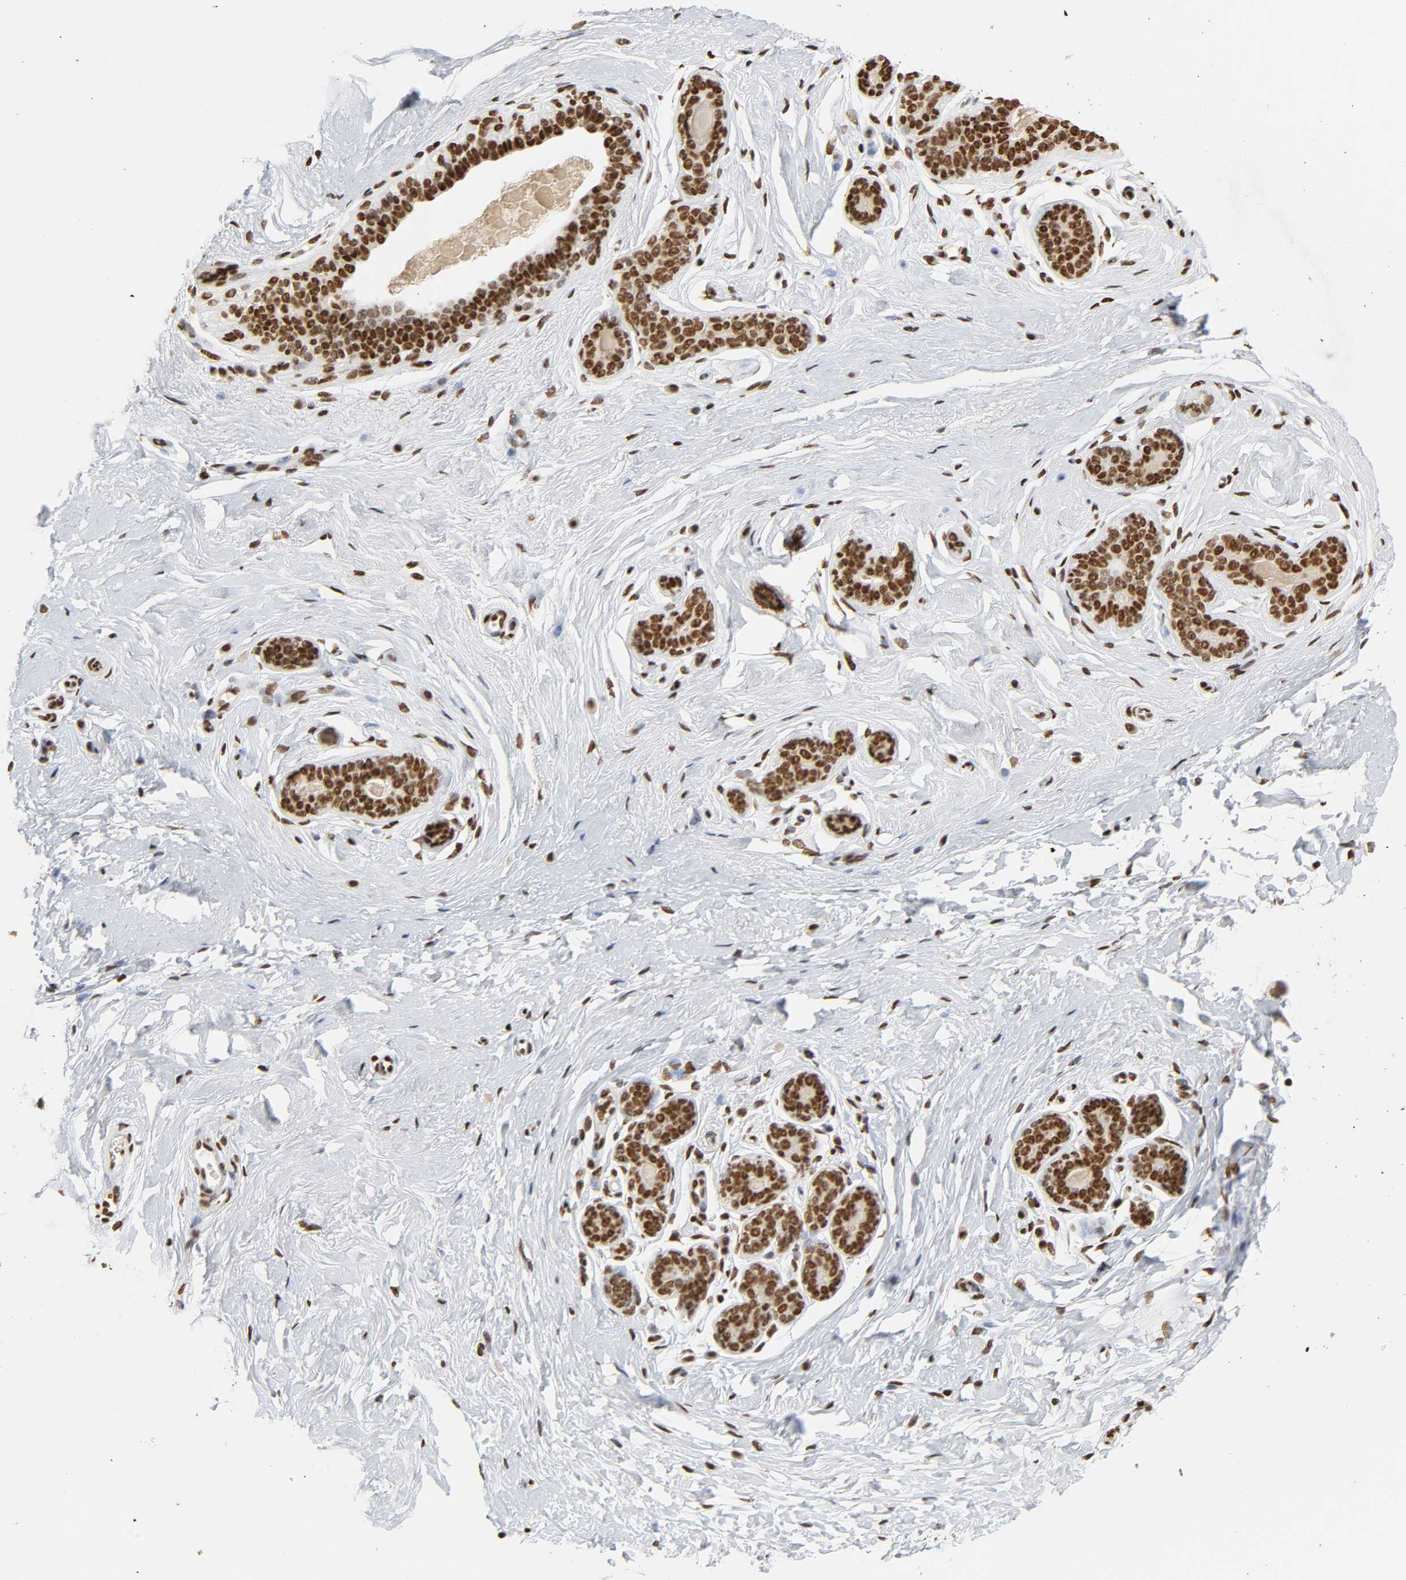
{"staining": {"intensity": "strong", "quantity": ">75%", "location": "nuclear"}, "tissue": "breast", "cell_type": "Adipocytes", "image_type": "normal", "snomed": [{"axis": "morphology", "description": "Normal tissue, NOS"}, {"axis": "topography", "description": "Breast"}], "caption": "Immunohistochemistry (IHC) photomicrograph of normal breast: breast stained using immunohistochemistry (IHC) exhibits high levels of strong protein expression localized specifically in the nuclear of adipocytes, appearing as a nuclear brown color.", "gene": "HNRNPC", "patient": {"sex": "female", "age": 52}}